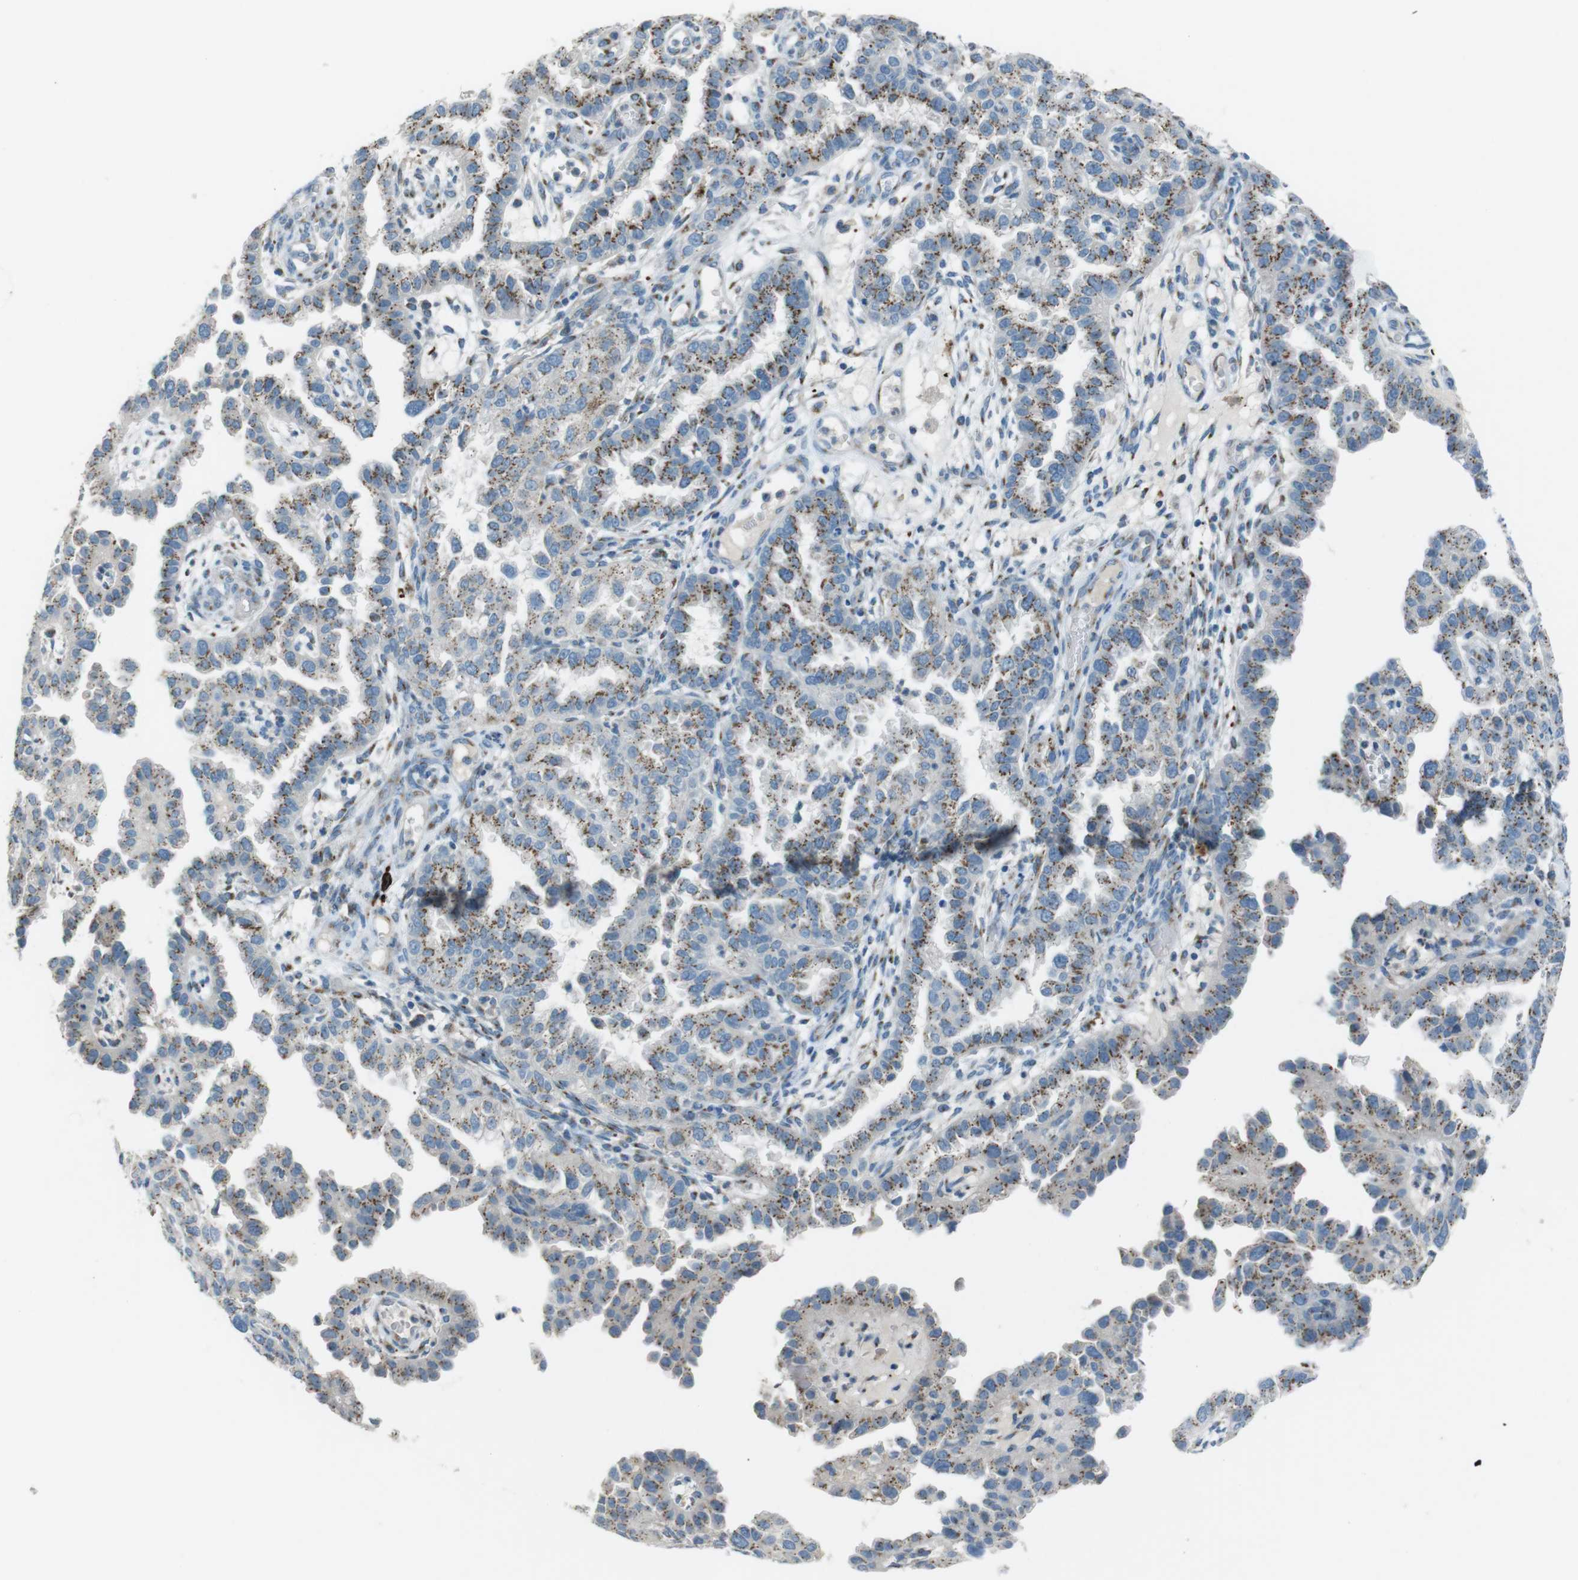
{"staining": {"intensity": "moderate", "quantity": "25%-75%", "location": "cytoplasmic/membranous"}, "tissue": "endometrial cancer", "cell_type": "Tumor cells", "image_type": "cancer", "snomed": [{"axis": "morphology", "description": "Adenocarcinoma, NOS"}, {"axis": "topography", "description": "Endometrium"}], "caption": "IHC (DAB) staining of human endometrial cancer (adenocarcinoma) reveals moderate cytoplasmic/membranous protein positivity in approximately 25%-75% of tumor cells.", "gene": "TXNDC15", "patient": {"sex": "female", "age": 85}}